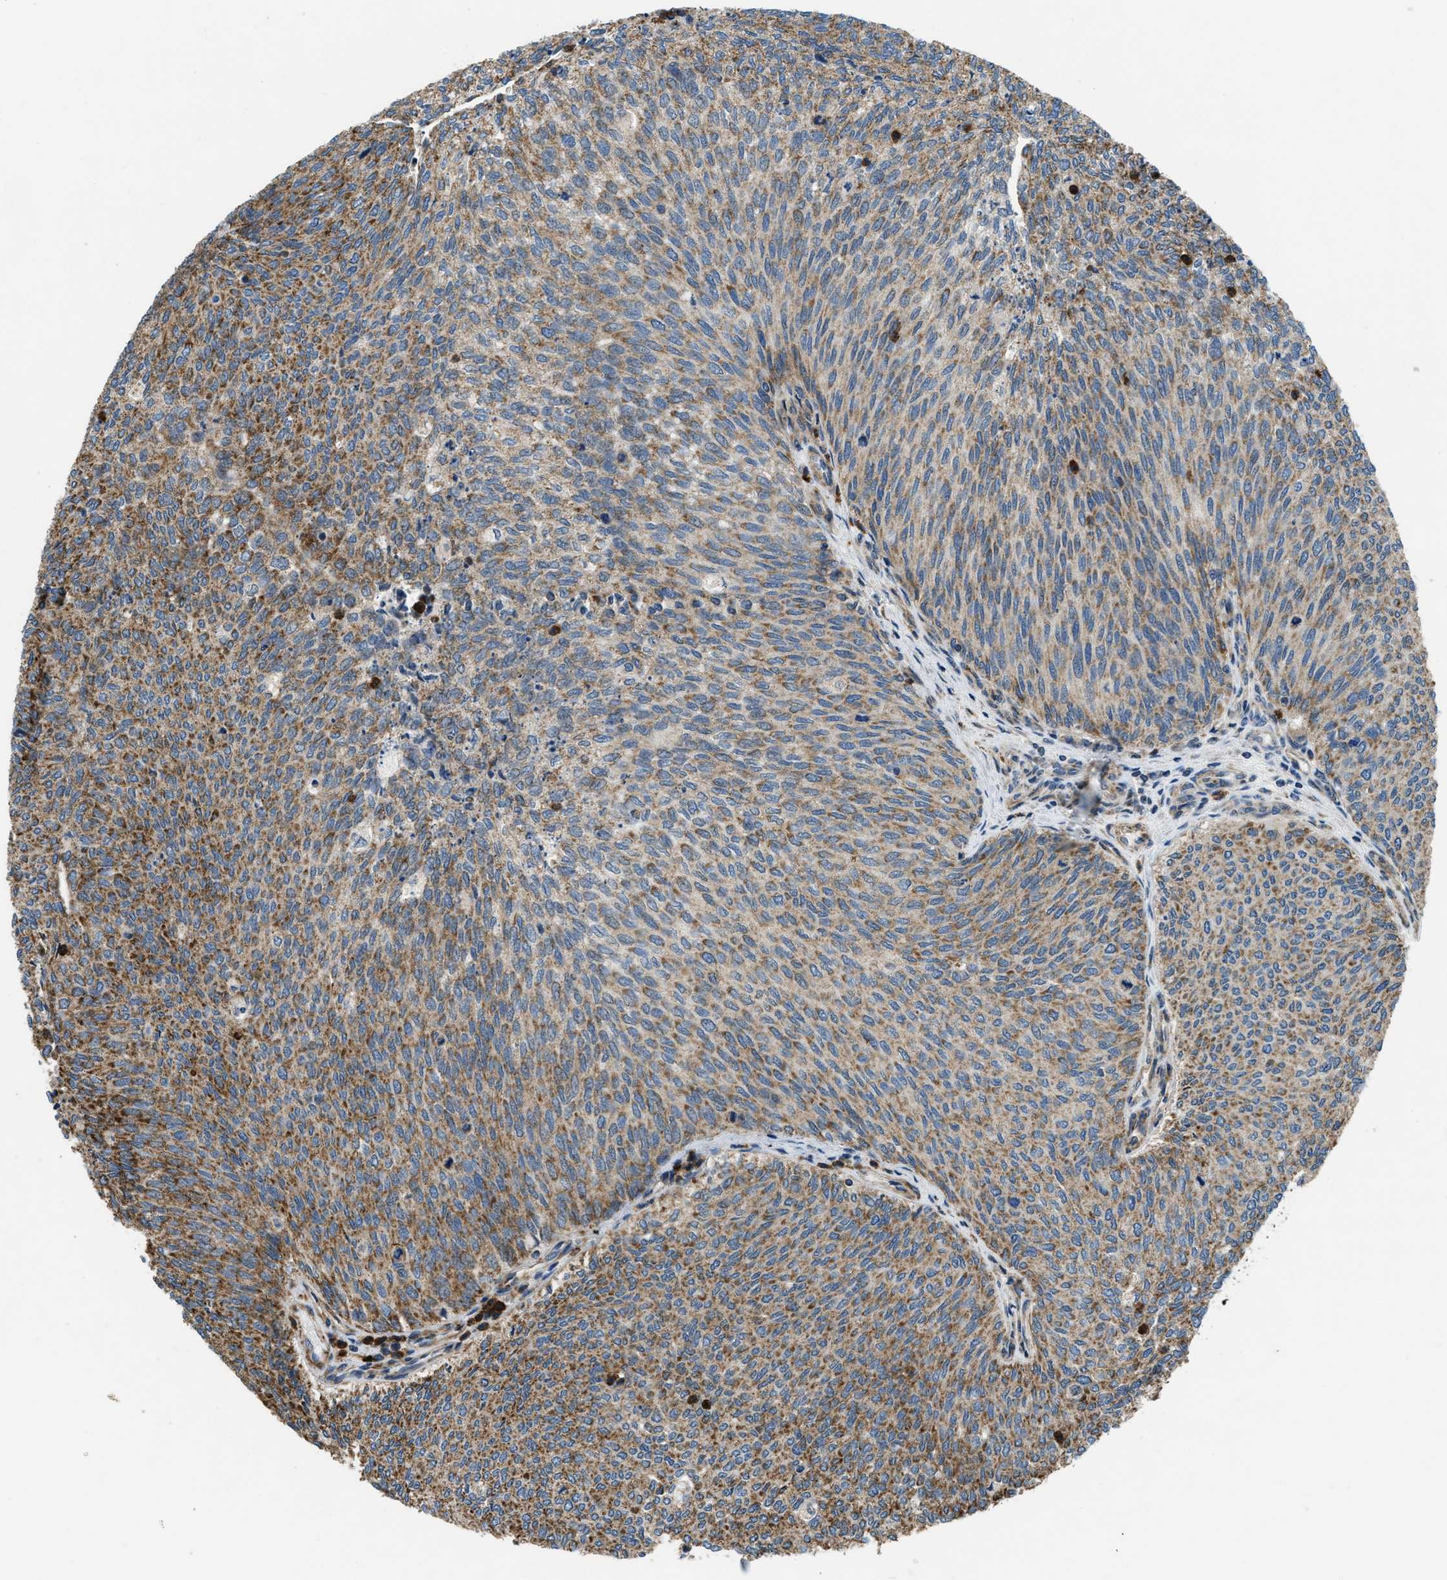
{"staining": {"intensity": "moderate", "quantity": ">75%", "location": "cytoplasmic/membranous"}, "tissue": "urothelial cancer", "cell_type": "Tumor cells", "image_type": "cancer", "snomed": [{"axis": "morphology", "description": "Urothelial carcinoma, Low grade"}, {"axis": "topography", "description": "Urinary bladder"}], "caption": "This micrograph reveals immunohistochemistry (IHC) staining of urothelial cancer, with medium moderate cytoplasmic/membranous staining in approximately >75% of tumor cells.", "gene": "GSDME", "patient": {"sex": "female", "age": 79}}